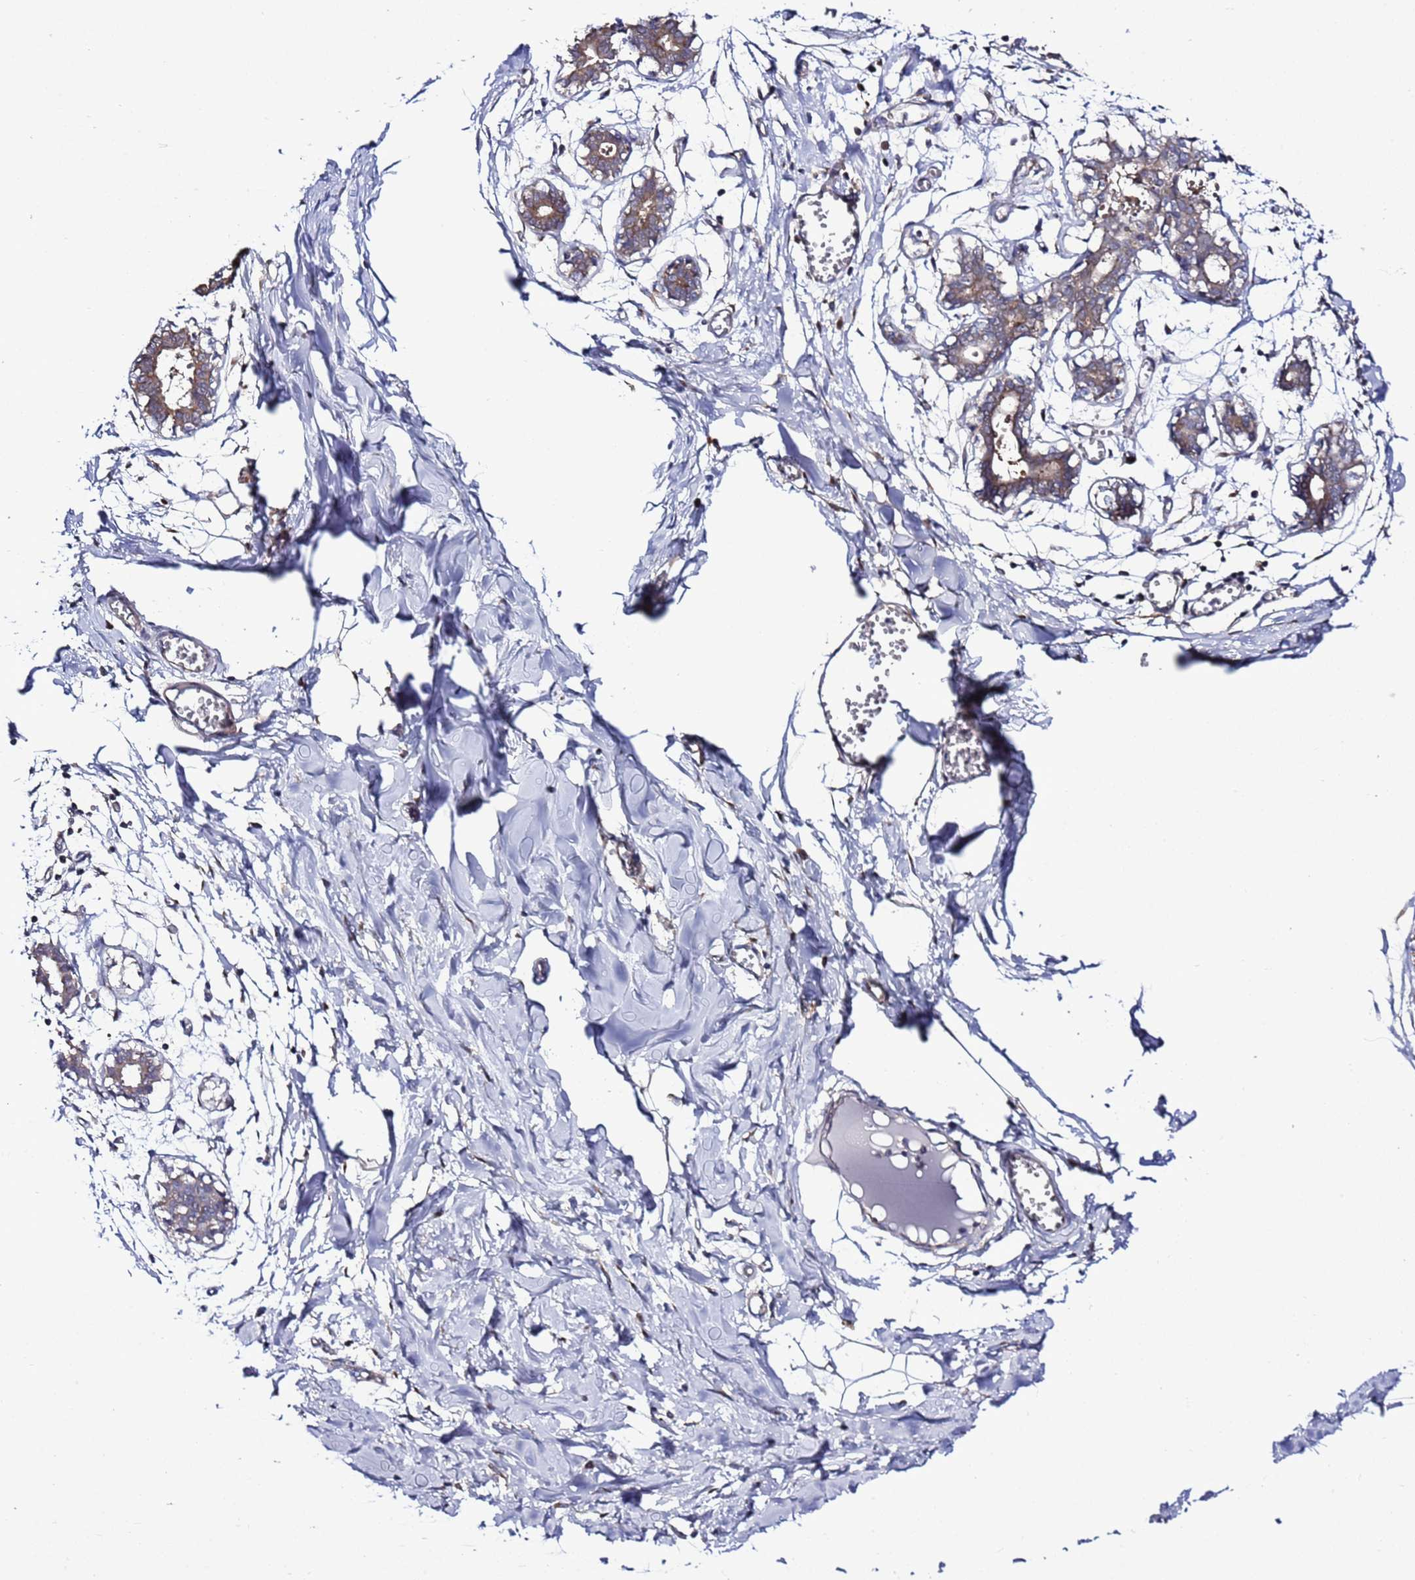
{"staining": {"intensity": "negative", "quantity": "none", "location": "none"}, "tissue": "breast", "cell_type": "Adipocytes", "image_type": "normal", "snomed": [{"axis": "morphology", "description": "Normal tissue, NOS"}, {"axis": "topography", "description": "Breast"}], "caption": "An image of human breast is negative for staining in adipocytes. The staining is performed using DAB (3,3'-diaminobenzidine) brown chromogen with nuclei counter-stained in using hematoxylin.", "gene": "TMEM176B", "patient": {"sex": "female", "age": 27}}